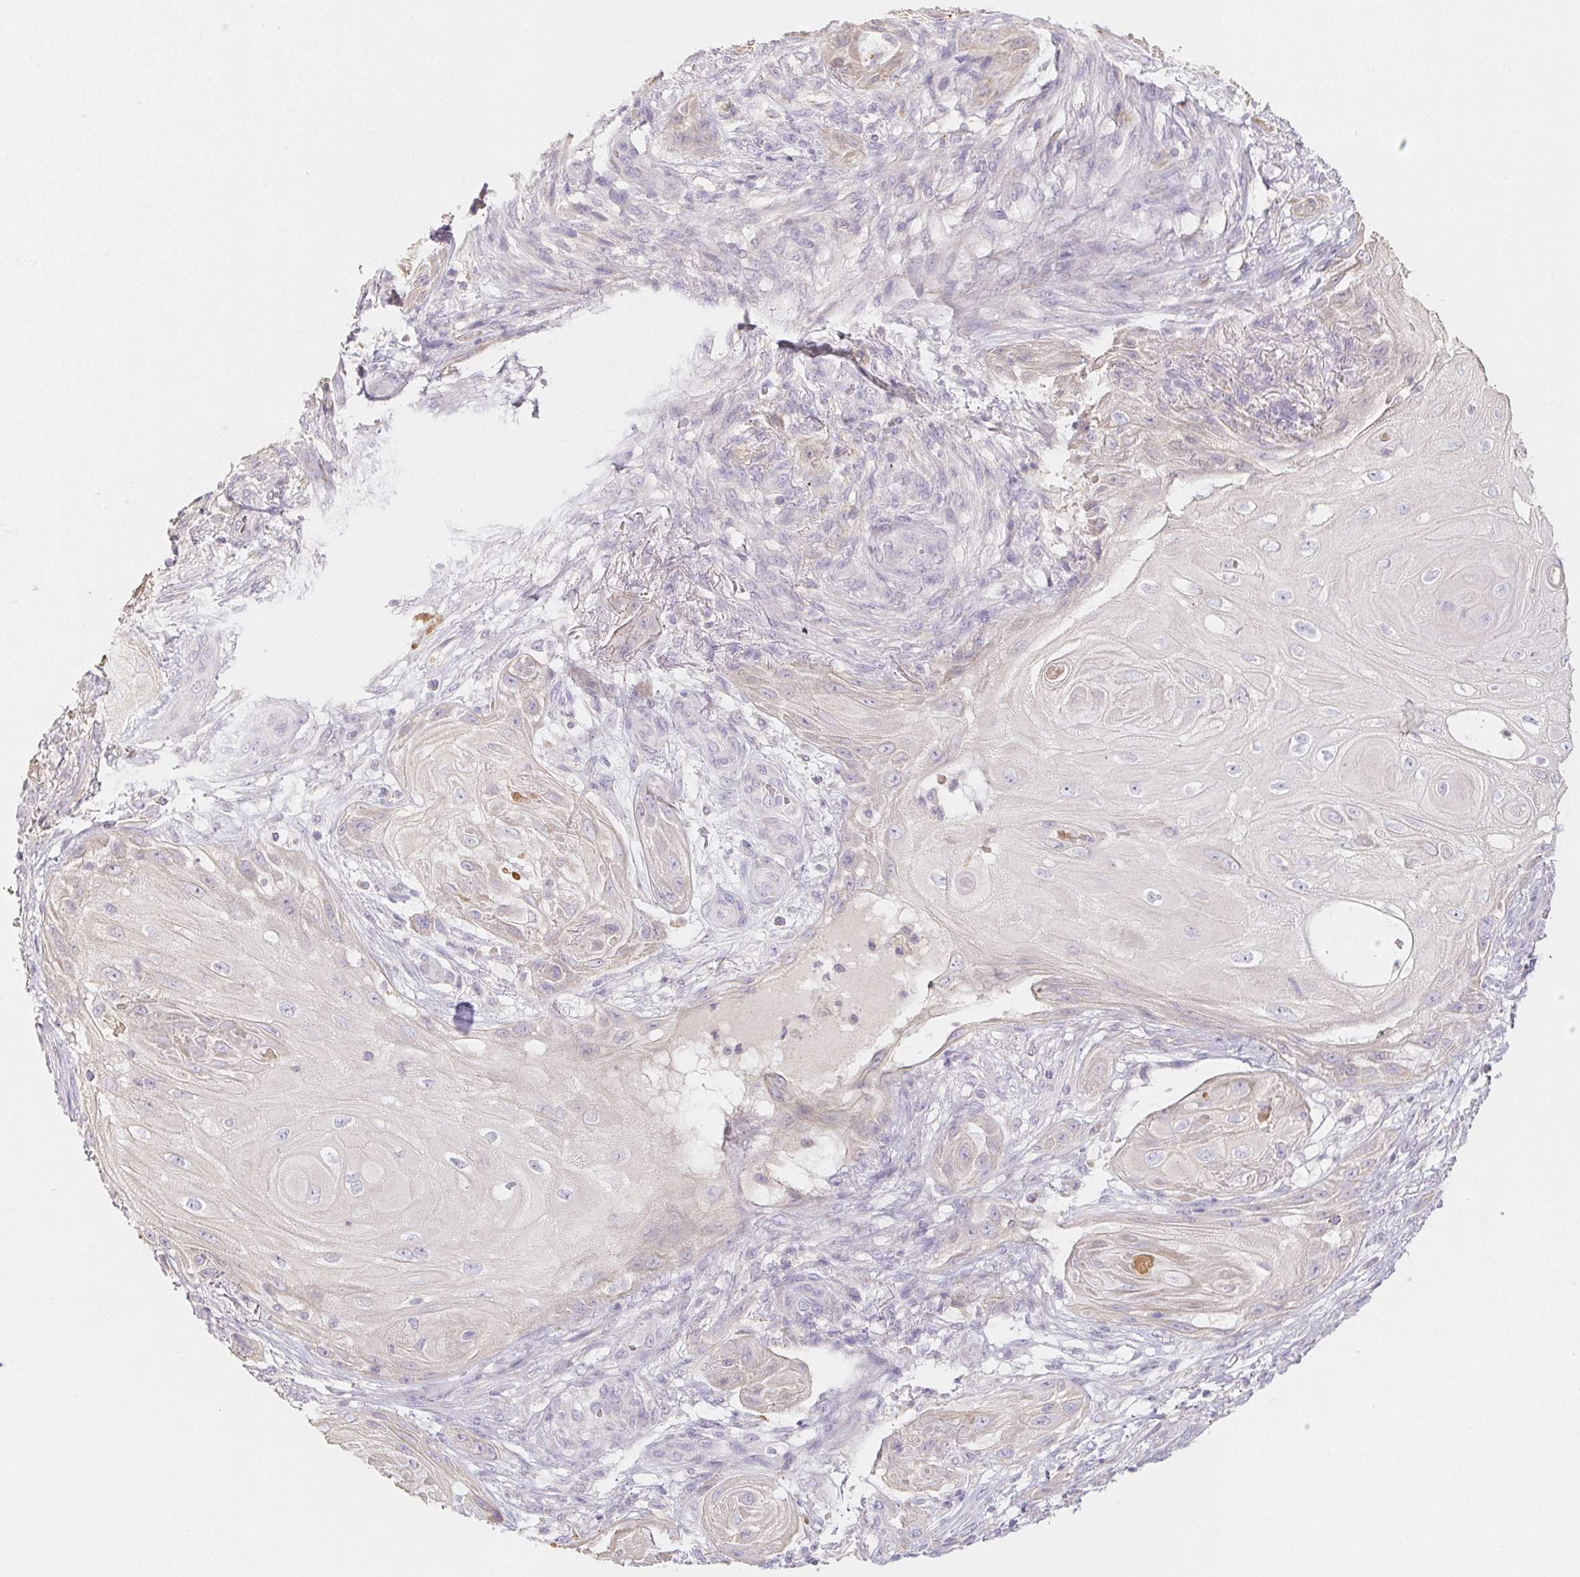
{"staining": {"intensity": "negative", "quantity": "none", "location": "none"}, "tissue": "skin cancer", "cell_type": "Tumor cells", "image_type": "cancer", "snomed": [{"axis": "morphology", "description": "Squamous cell carcinoma, NOS"}, {"axis": "topography", "description": "Skin"}], "caption": "The immunohistochemistry (IHC) micrograph has no significant expression in tumor cells of skin squamous cell carcinoma tissue.", "gene": "ACVR1B", "patient": {"sex": "male", "age": 62}}